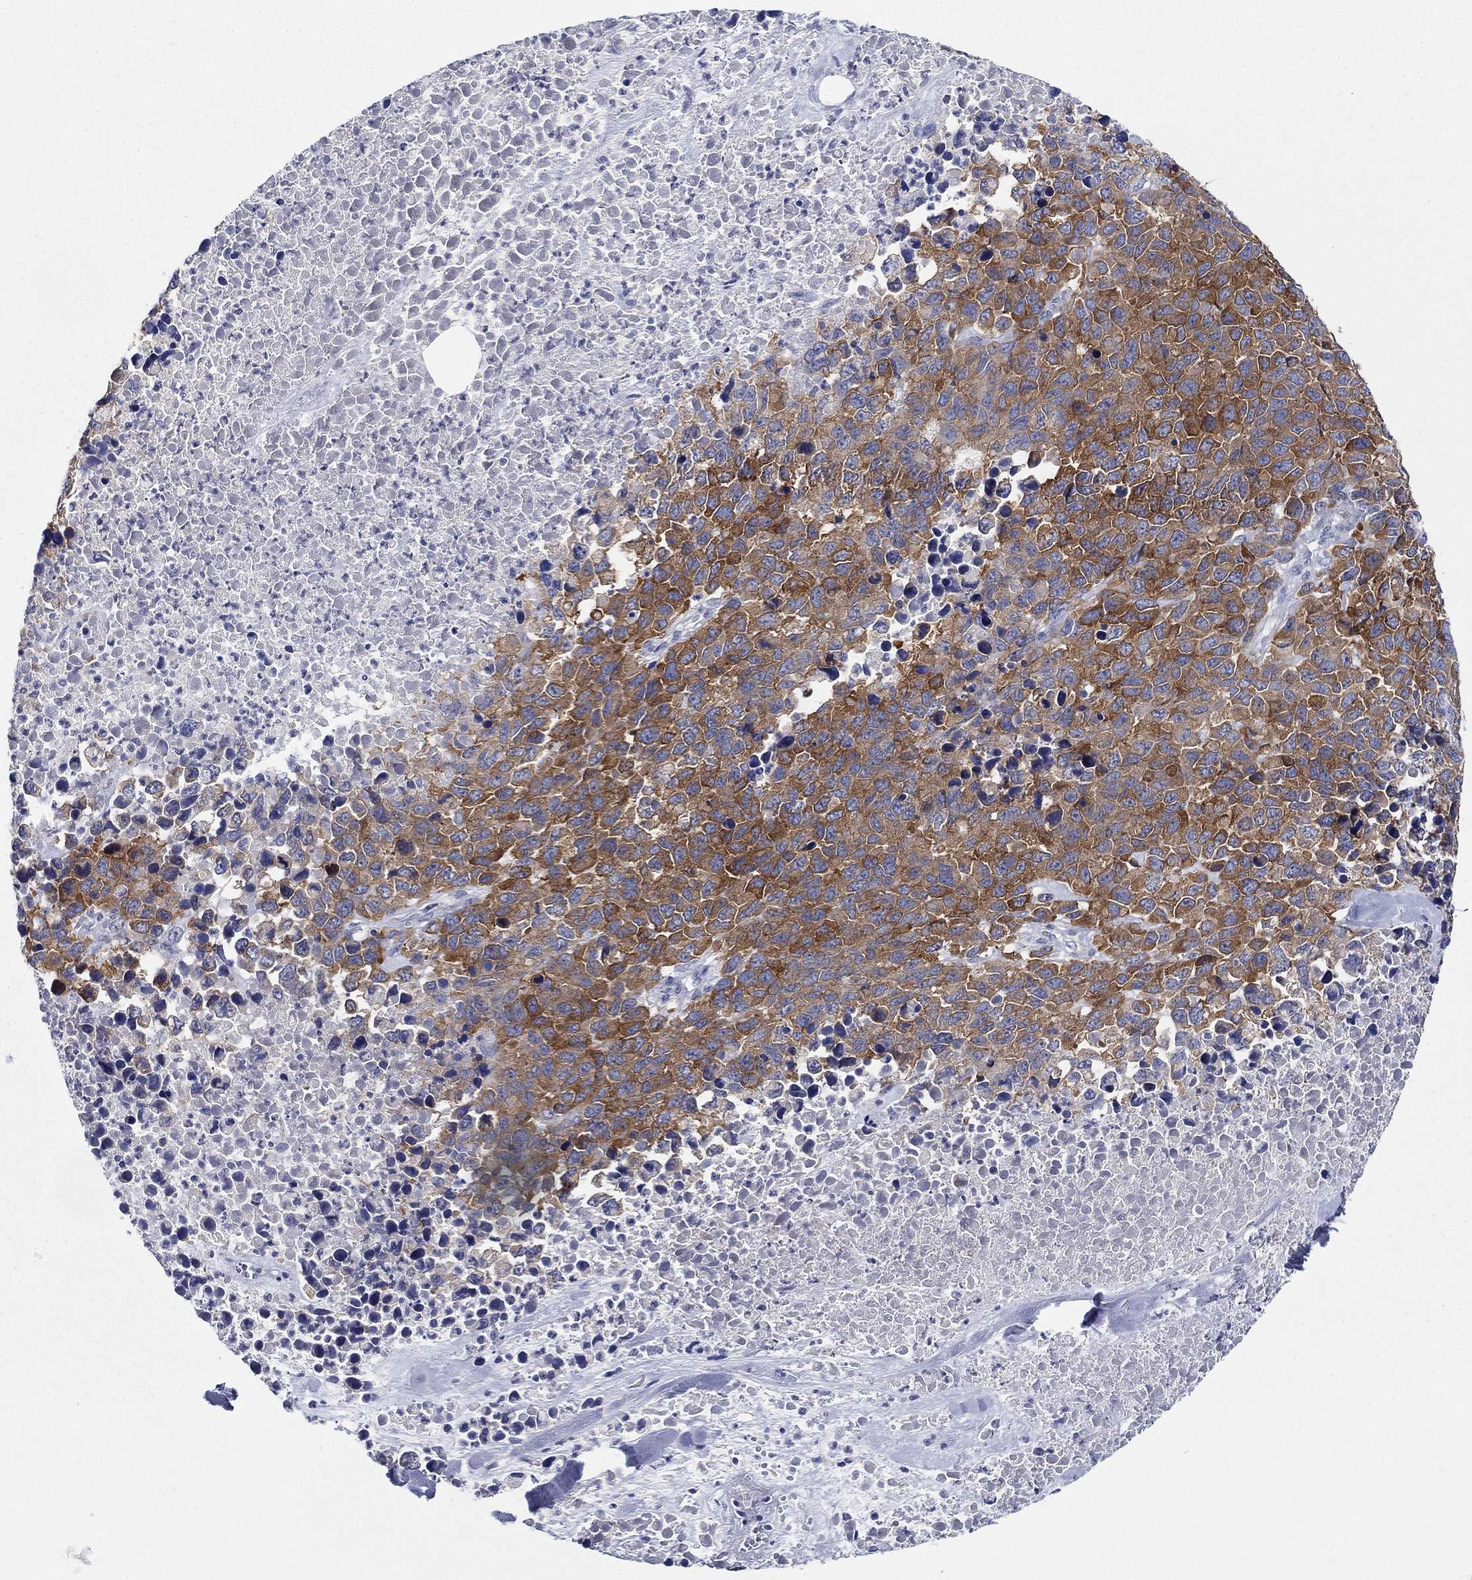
{"staining": {"intensity": "strong", "quantity": ">75%", "location": "cytoplasmic/membranous"}, "tissue": "melanoma", "cell_type": "Tumor cells", "image_type": "cancer", "snomed": [{"axis": "morphology", "description": "Malignant melanoma, Metastatic site"}, {"axis": "topography", "description": "Skin"}], "caption": "A brown stain shows strong cytoplasmic/membranous expression of a protein in malignant melanoma (metastatic site) tumor cells. Immunohistochemistry (ihc) stains the protein in brown and the nuclei are stained blue.", "gene": "RAP1GAP", "patient": {"sex": "male", "age": 84}}